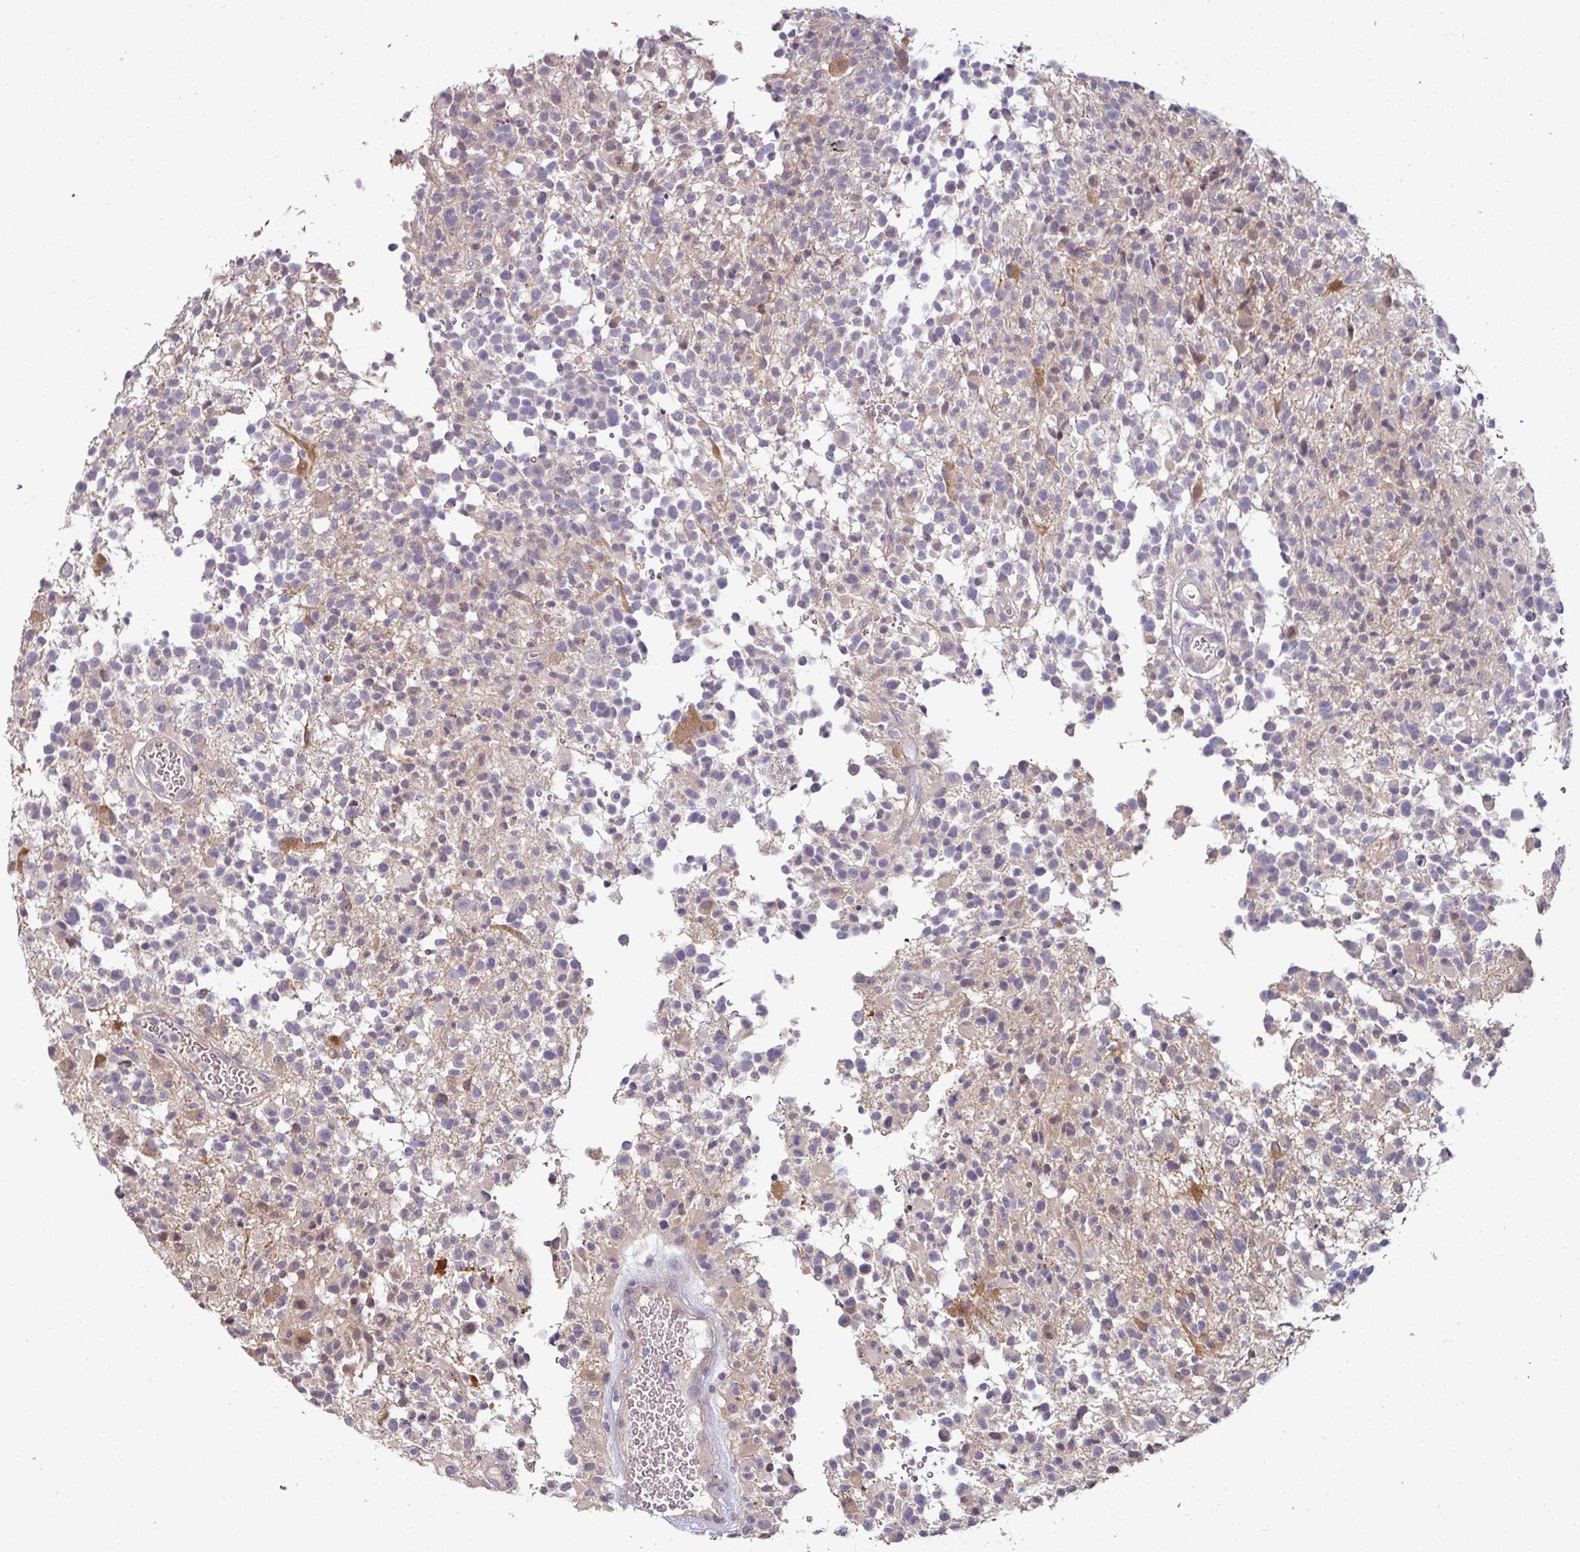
{"staining": {"intensity": "negative", "quantity": "none", "location": "none"}, "tissue": "glioma", "cell_type": "Tumor cells", "image_type": "cancer", "snomed": [{"axis": "morphology", "description": "Glioma, malignant, High grade"}, {"axis": "morphology", "description": "Glioblastoma, NOS"}, {"axis": "topography", "description": "Brain"}], "caption": "High magnification brightfield microscopy of glioblastoma stained with DAB (3,3'-diaminobenzidine) (brown) and counterstained with hematoxylin (blue): tumor cells show no significant positivity.", "gene": "SLAMF6", "patient": {"sex": "male", "age": 60}}